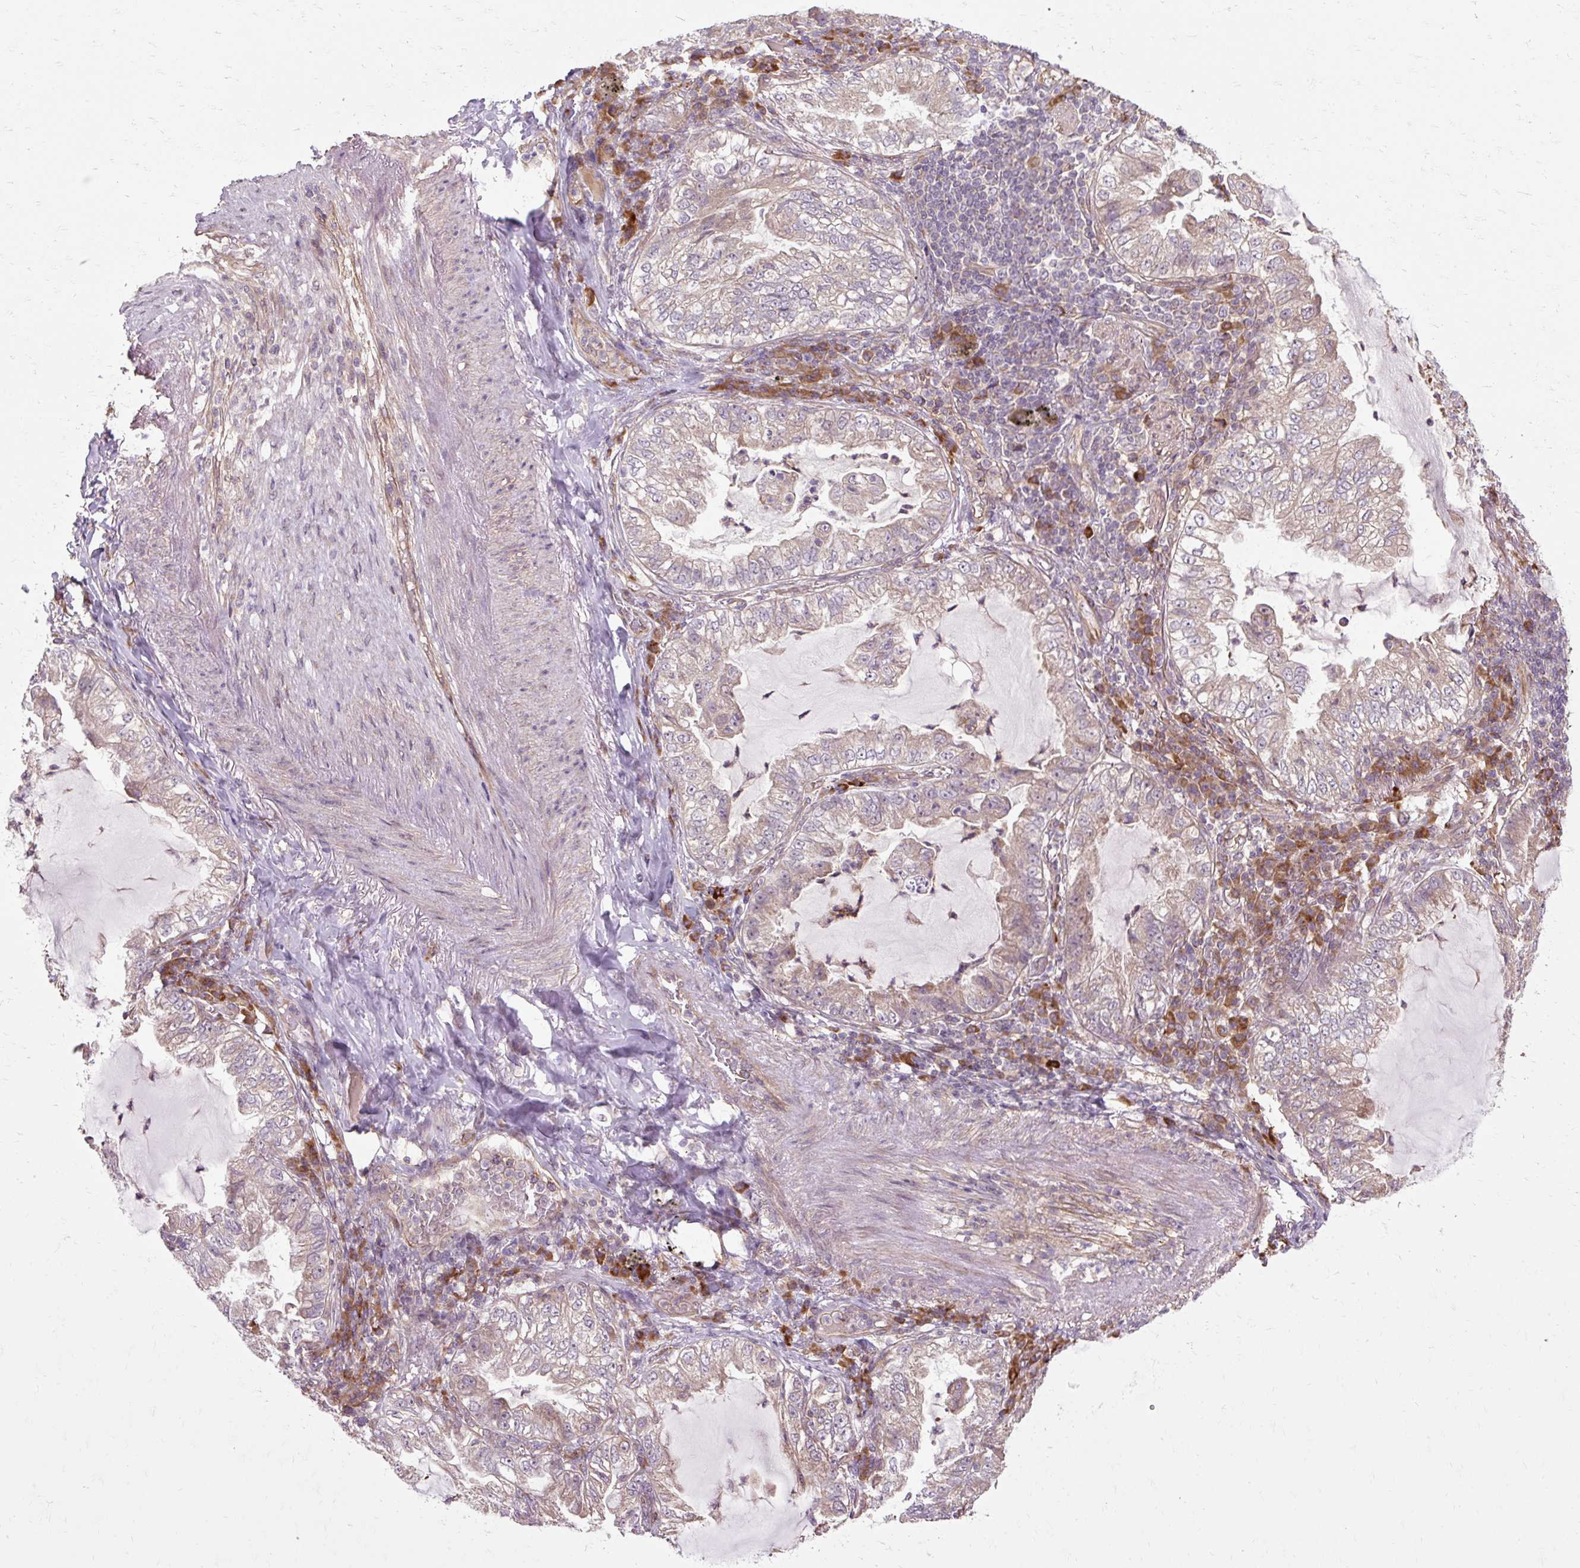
{"staining": {"intensity": "weak", "quantity": "<25%", "location": "cytoplasmic/membranous"}, "tissue": "lung cancer", "cell_type": "Tumor cells", "image_type": "cancer", "snomed": [{"axis": "morphology", "description": "Adenocarcinoma, NOS"}, {"axis": "topography", "description": "Lung"}], "caption": "DAB (3,3'-diaminobenzidine) immunohistochemical staining of human lung cancer shows no significant positivity in tumor cells.", "gene": "FLRT1", "patient": {"sex": "female", "age": 73}}